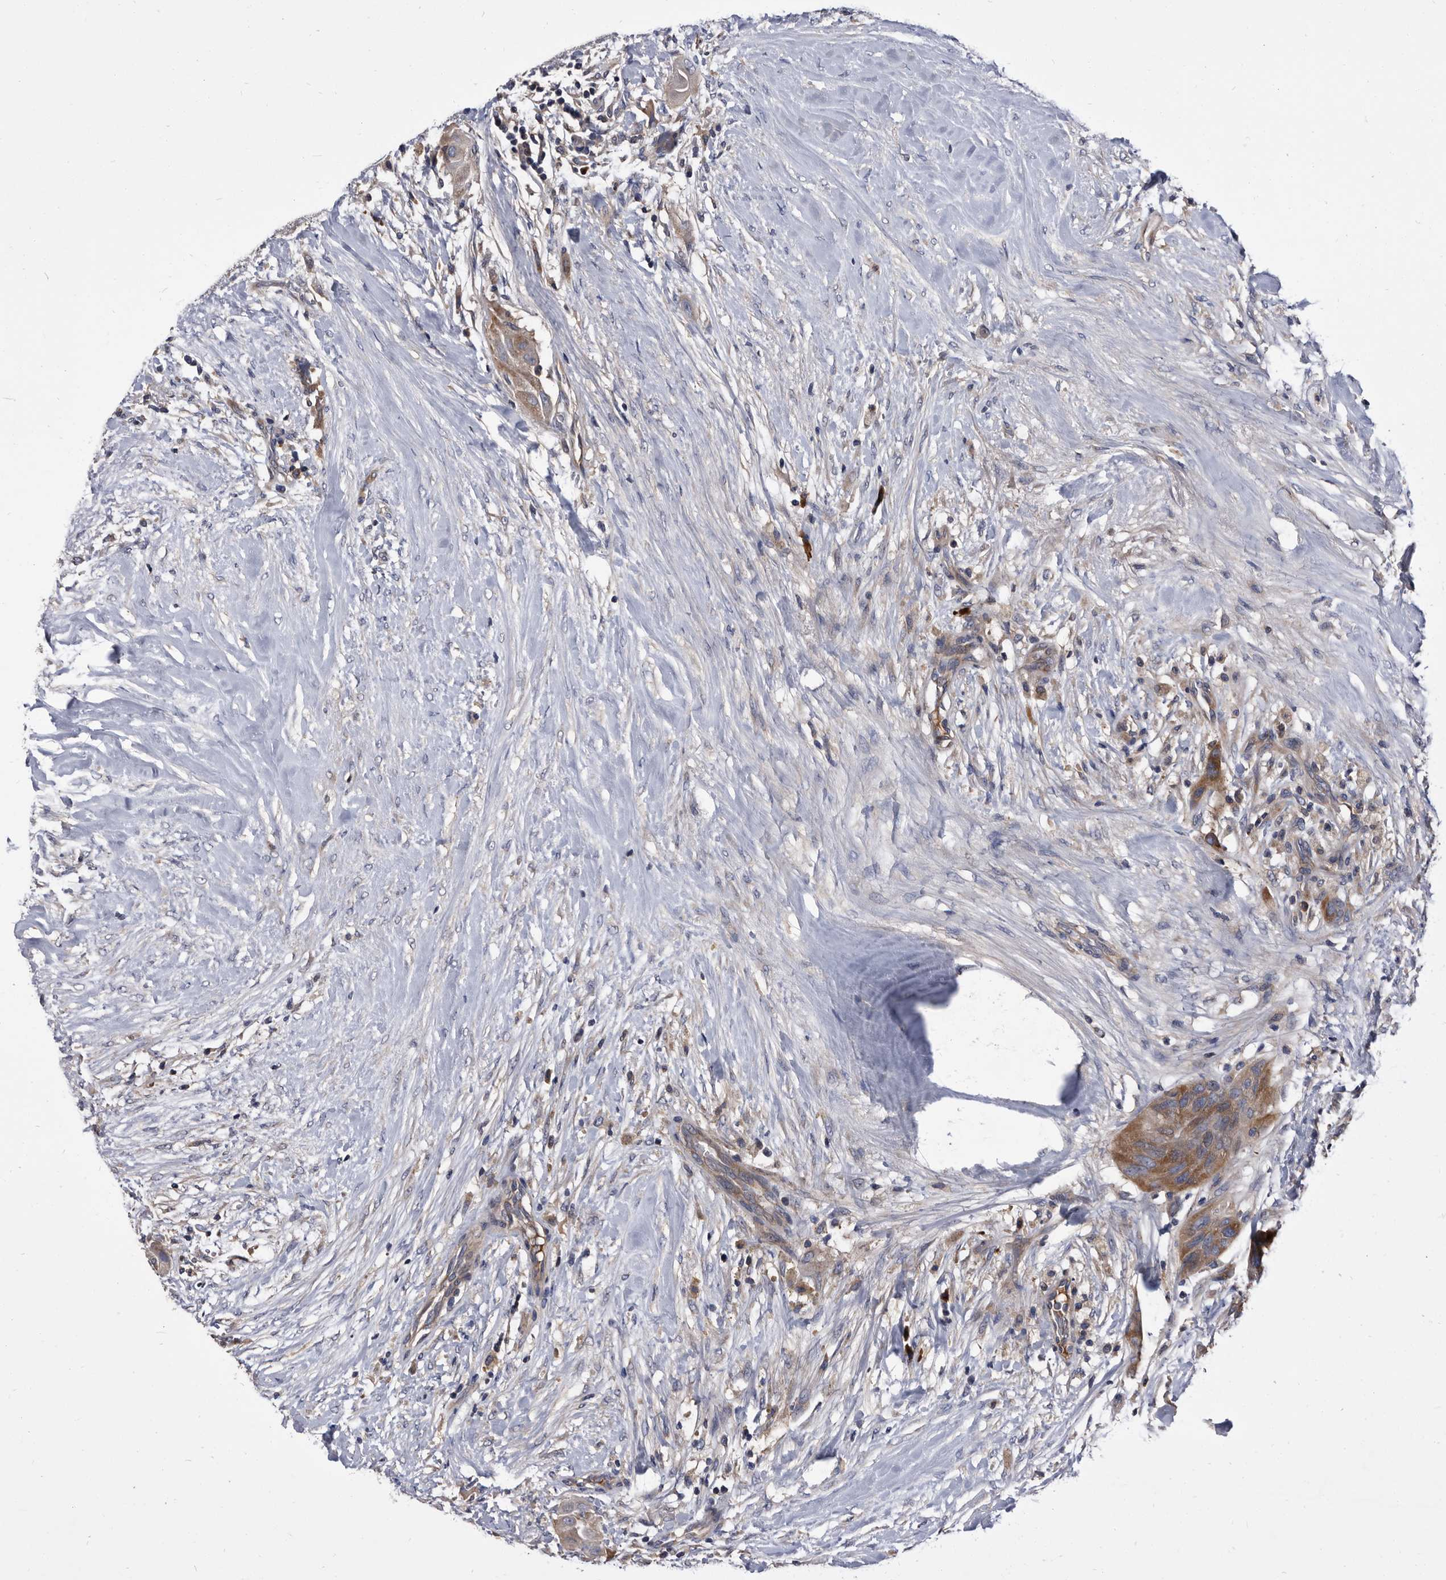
{"staining": {"intensity": "moderate", "quantity": ">75%", "location": "cytoplasmic/membranous"}, "tissue": "thyroid cancer", "cell_type": "Tumor cells", "image_type": "cancer", "snomed": [{"axis": "morphology", "description": "Papillary adenocarcinoma, NOS"}, {"axis": "topography", "description": "Thyroid gland"}], "caption": "DAB immunohistochemical staining of papillary adenocarcinoma (thyroid) demonstrates moderate cytoplasmic/membranous protein expression in approximately >75% of tumor cells.", "gene": "DTNBP1", "patient": {"sex": "female", "age": 59}}